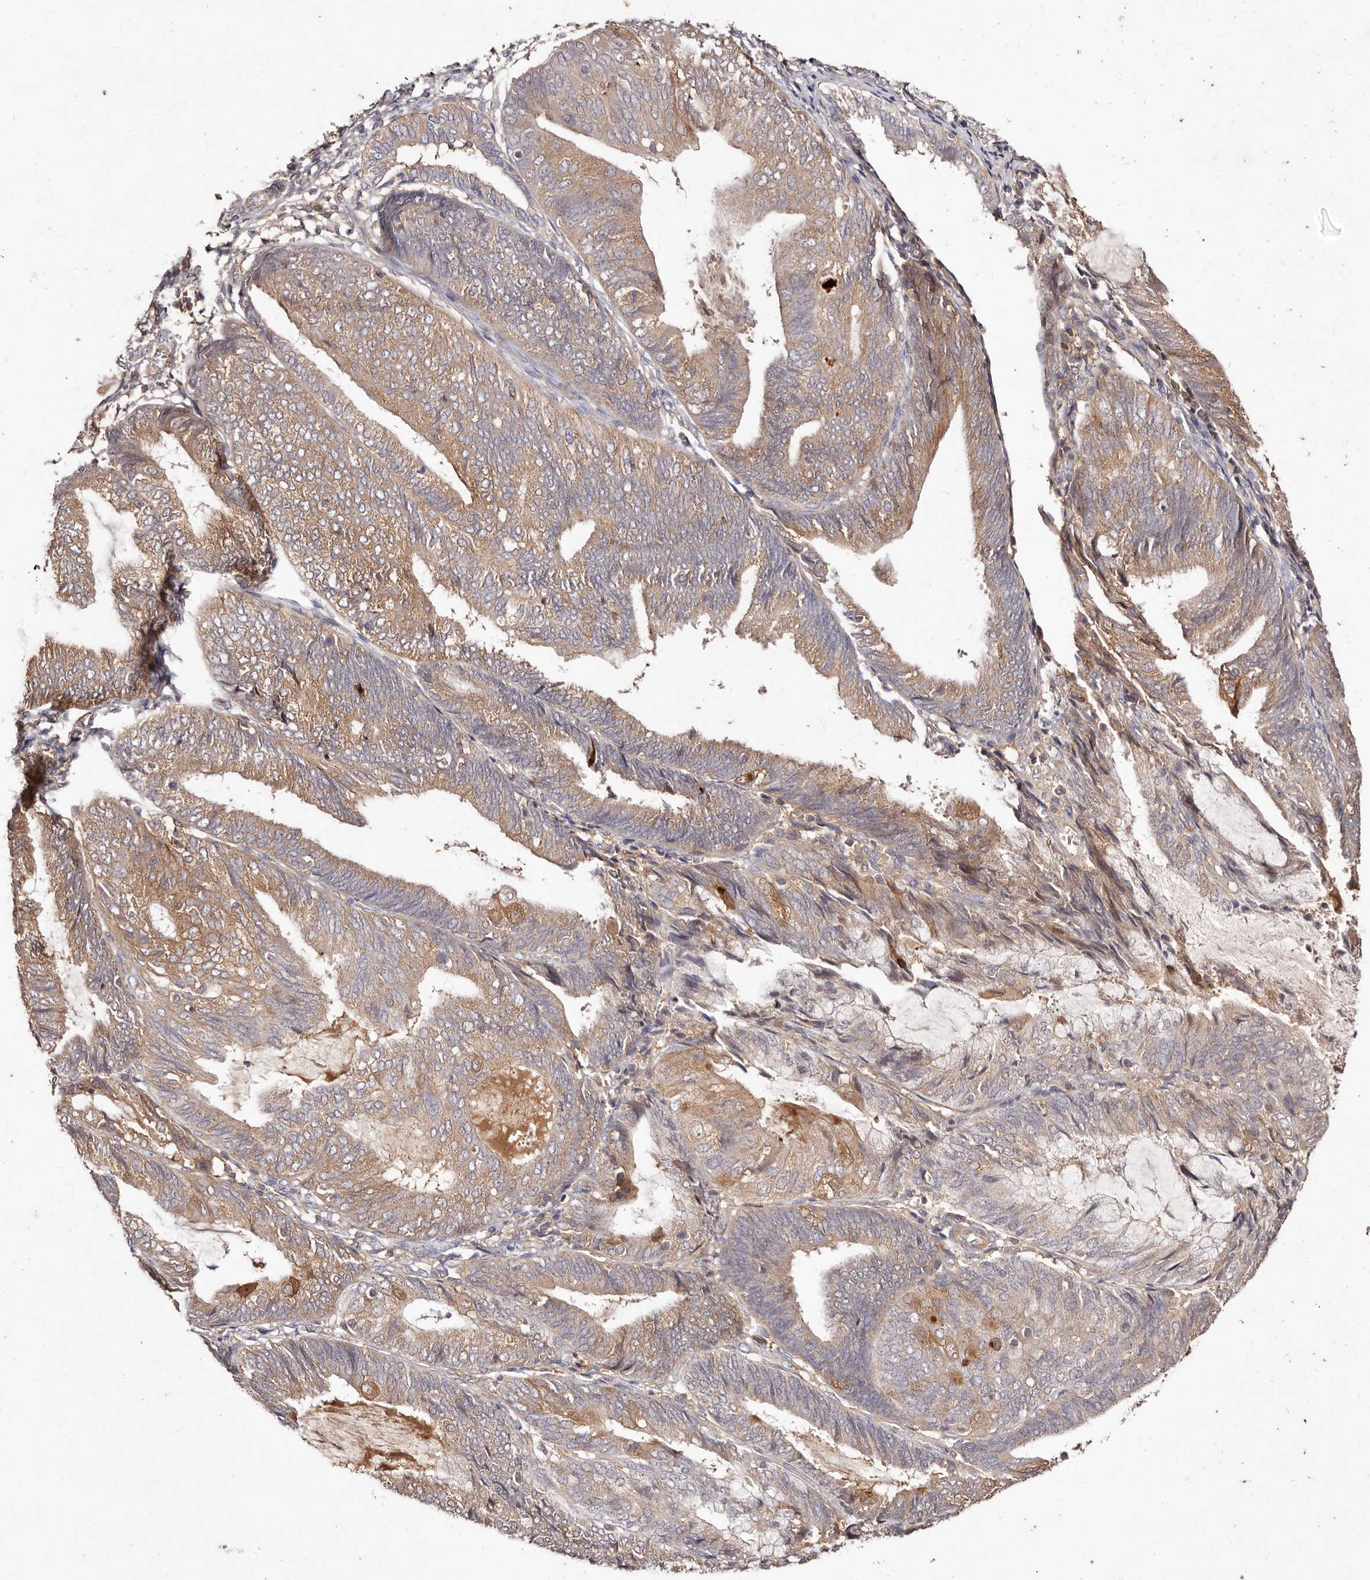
{"staining": {"intensity": "moderate", "quantity": ">75%", "location": "cytoplasmic/membranous,nuclear"}, "tissue": "endometrial cancer", "cell_type": "Tumor cells", "image_type": "cancer", "snomed": [{"axis": "morphology", "description": "Adenocarcinoma, NOS"}, {"axis": "topography", "description": "Endometrium"}], "caption": "There is medium levels of moderate cytoplasmic/membranous and nuclear positivity in tumor cells of endometrial cancer, as demonstrated by immunohistochemical staining (brown color).", "gene": "CCL14", "patient": {"sex": "female", "age": 81}}